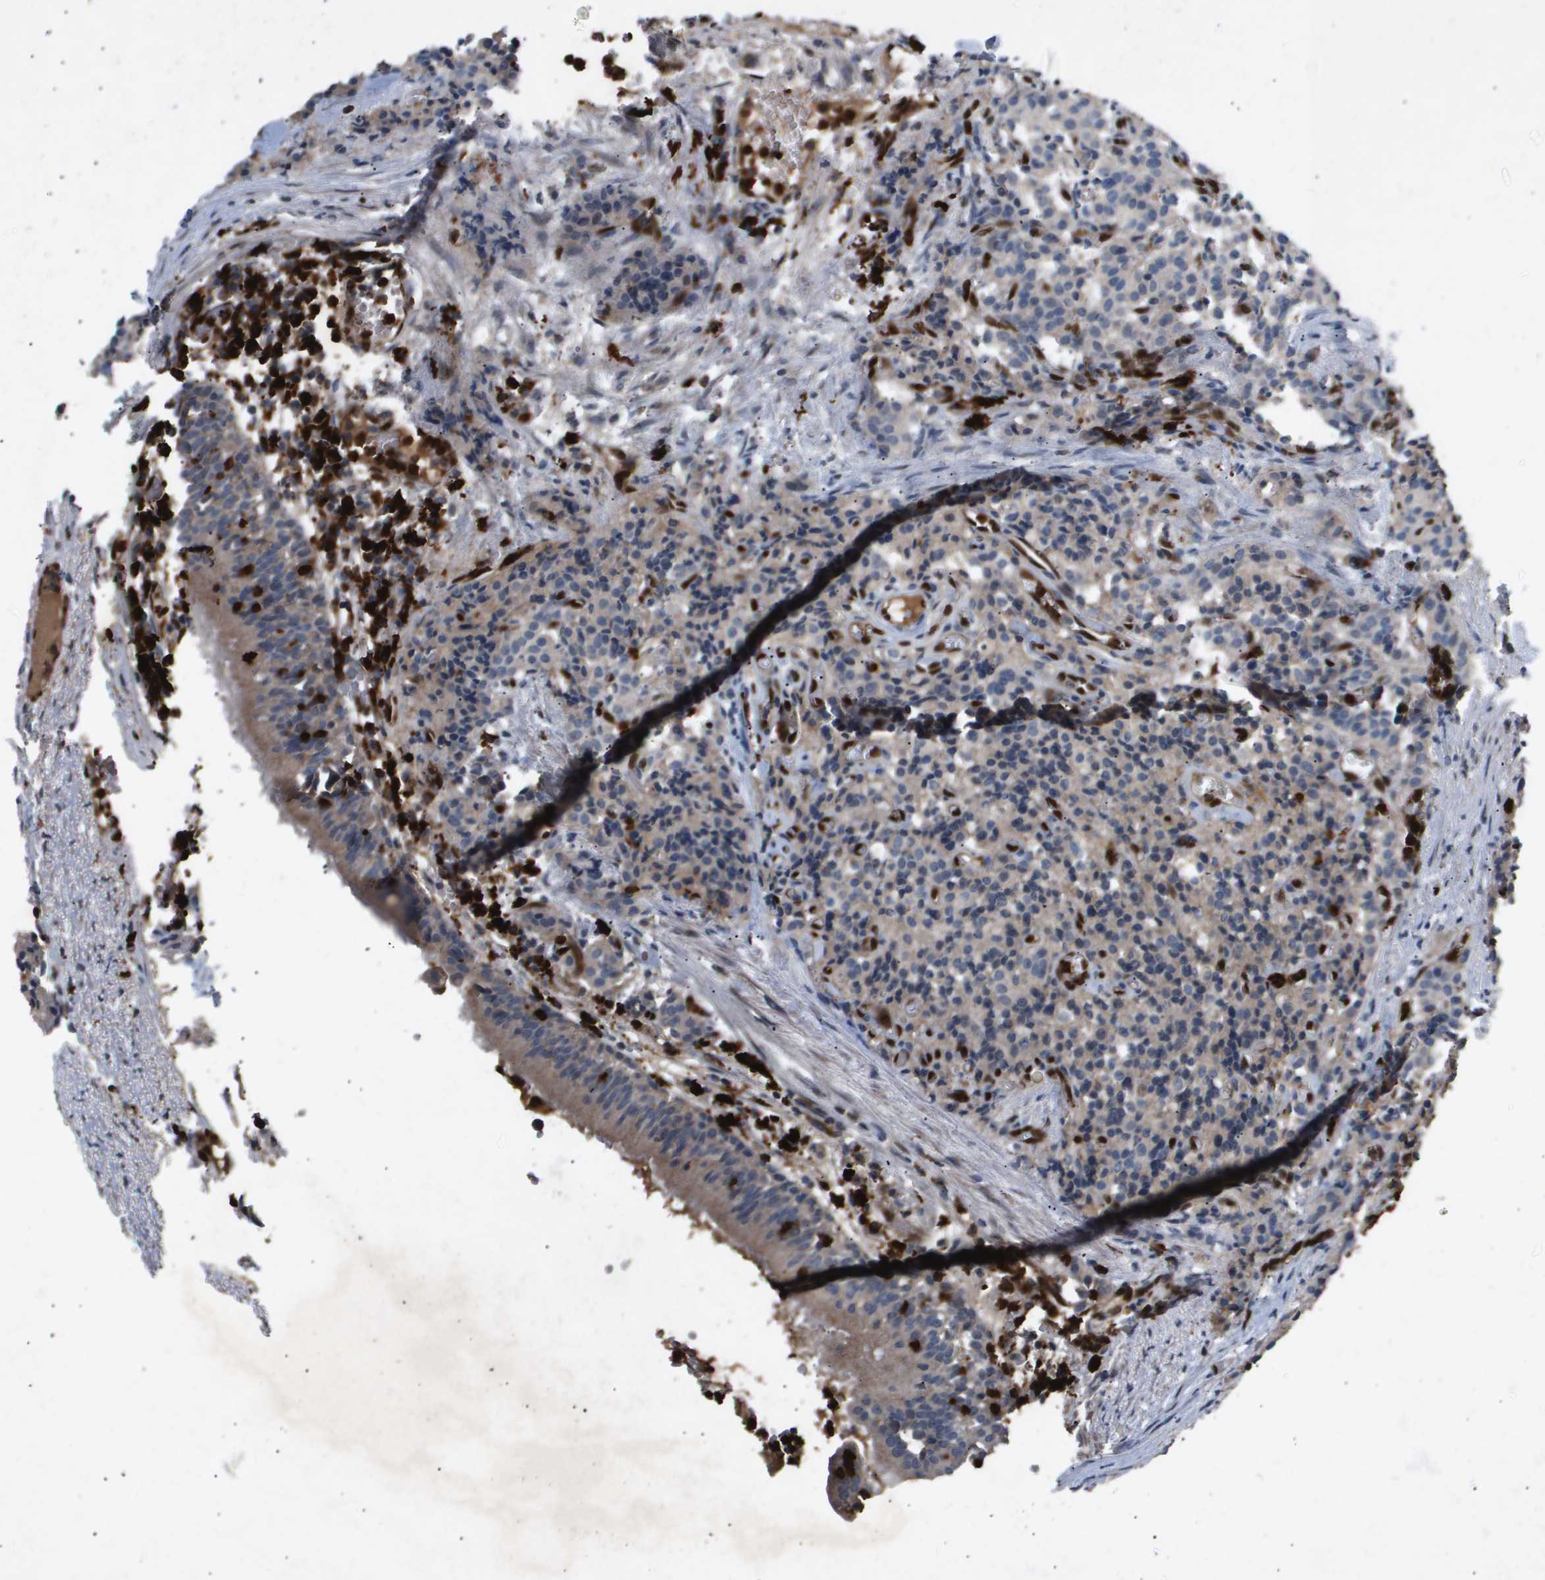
{"staining": {"intensity": "weak", "quantity": "<25%", "location": "cytoplasmic/membranous"}, "tissue": "carcinoid", "cell_type": "Tumor cells", "image_type": "cancer", "snomed": [{"axis": "morphology", "description": "Carcinoid, malignant, NOS"}, {"axis": "topography", "description": "Lung"}], "caption": "High power microscopy micrograph of an immunohistochemistry photomicrograph of carcinoid, revealing no significant staining in tumor cells.", "gene": "ERG", "patient": {"sex": "male", "age": 30}}